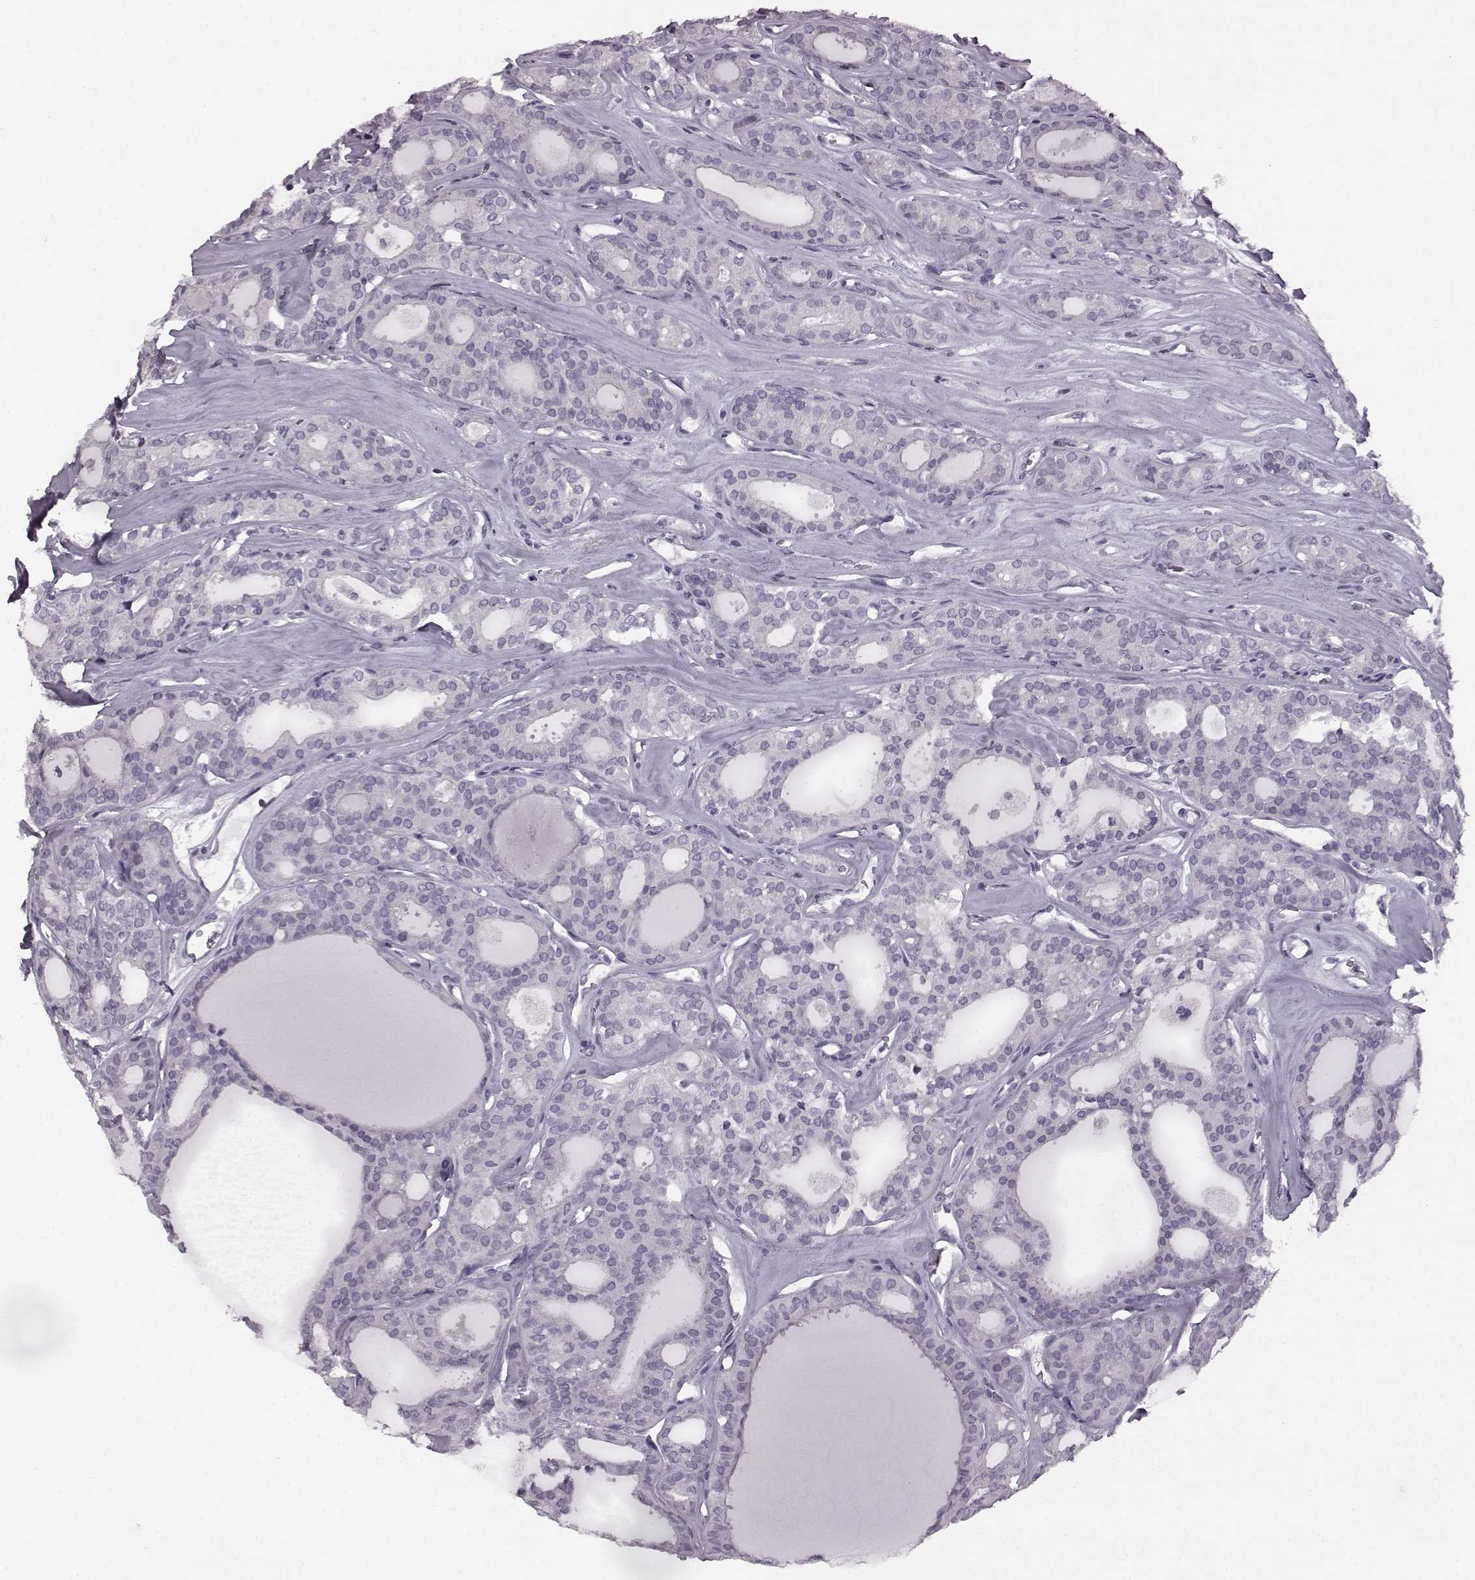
{"staining": {"intensity": "negative", "quantity": "none", "location": "none"}, "tissue": "thyroid cancer", "cell_type": "Tumor cells", "image_type": "cancer", "snomed": [{"axis": "morphology", "description": "Follicular adenoma carcinoma, NOS"}, {"axis": "topography", "description": "Thyroid gland"}], "caption": "A high-resolution micrograph shows immunohistochemistry staining of thyroid cancer (follicular adenoma carcinoma), which displays no significant expression in tumor cells.", "gene": "SEMG2", "patient": {"sex": "male", "age": 75}}